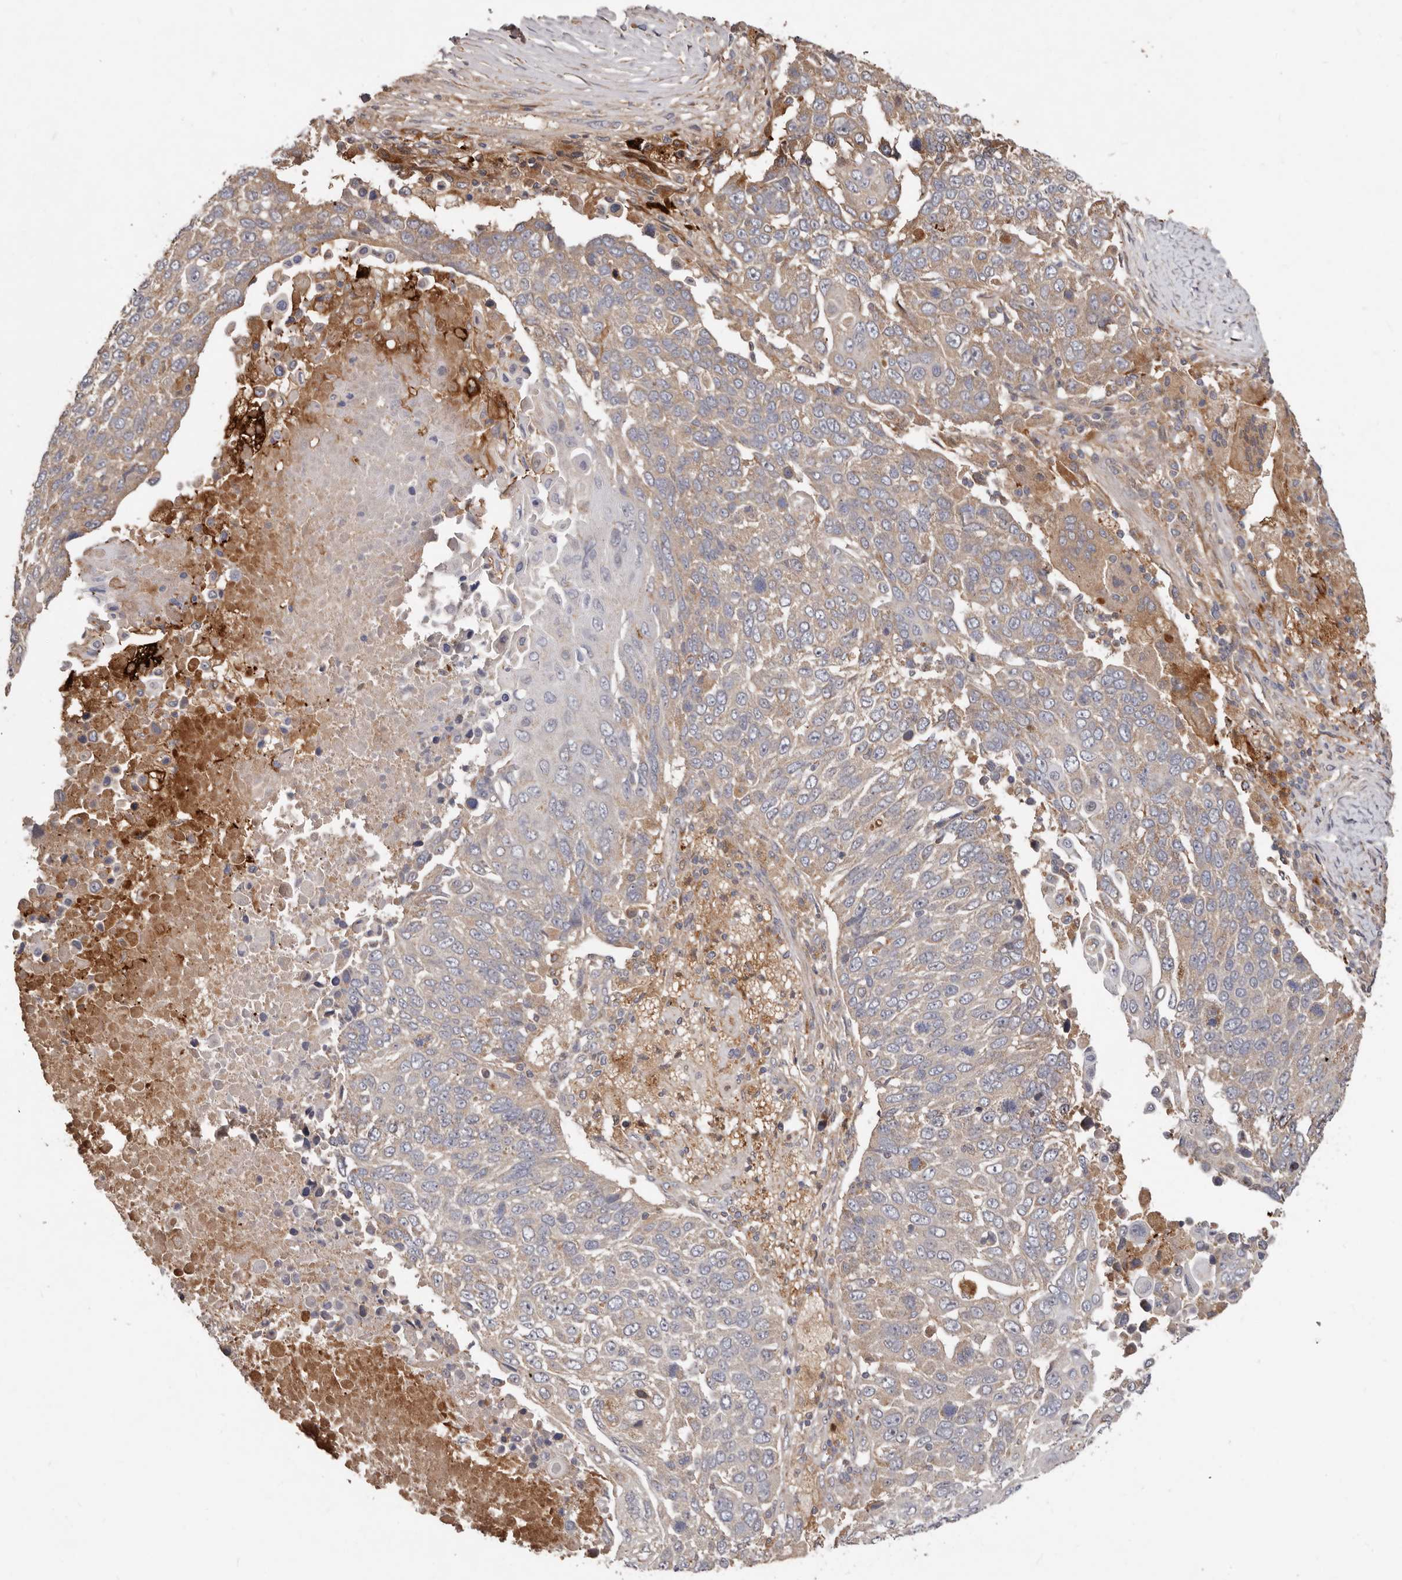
{"staining": {"intensity": "weak", "quantity": "25%-75%", "location": "cytoplasmic/membranous"}, "tissue": "lung cancer", "cell_type": "Tumor cells", "image_type": "cancer", "snomed": [{"axis": "morphology", "description": "Squamous cell carcinoma, NOS"}, {"axis": "topography", "description": "Lung"}], "caption": "This histopathology image shows IHC staining of squamous cell carcinoma (lung), with low weak cytoplasmic/membranous positivity in approximately 25%-75% of tumor cells.", "gene": "GOT1L1", "patient": {"sex": "male", "age": 66}}